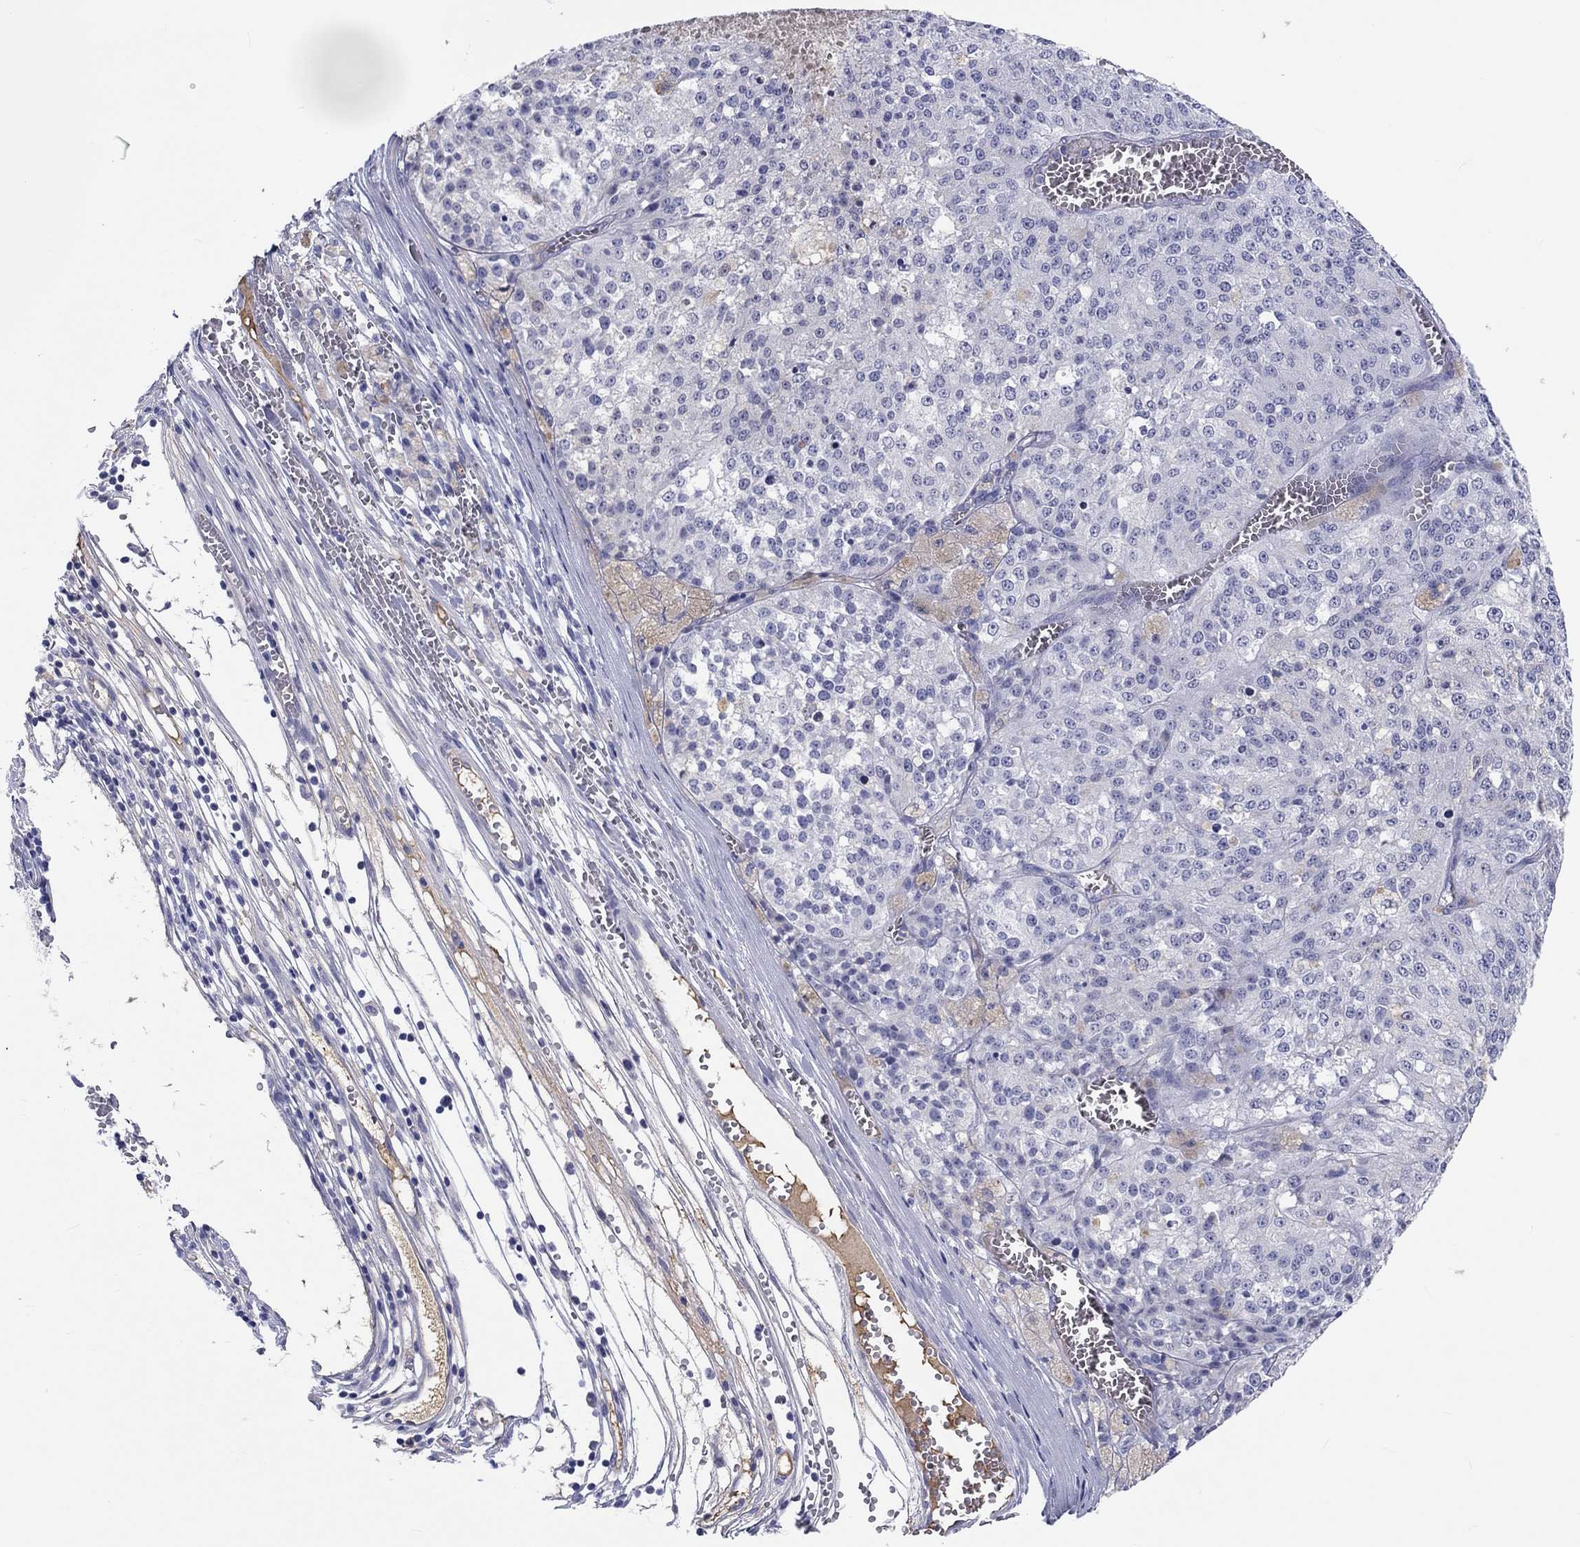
{"staining": {"intensity": "negative", "quantity": "none", "location": "none"}, "tissue": "melanoma", "cell_type": "Tumor cells", "image_type": "cancer", "snomed": [{"axis": "morphology", "description": "Malignant melanoma, Metastatic site"}, {"axis": "topography", "description": "Lymph node"}], "caption": "The immunohistochemistry (IHC) histopathology image has no significant positivity in tumor cells of malignant melanoma (metastatic site) tissue.", "gene": "CDY2B", "patient": {"sex": "female", "age": 64}}